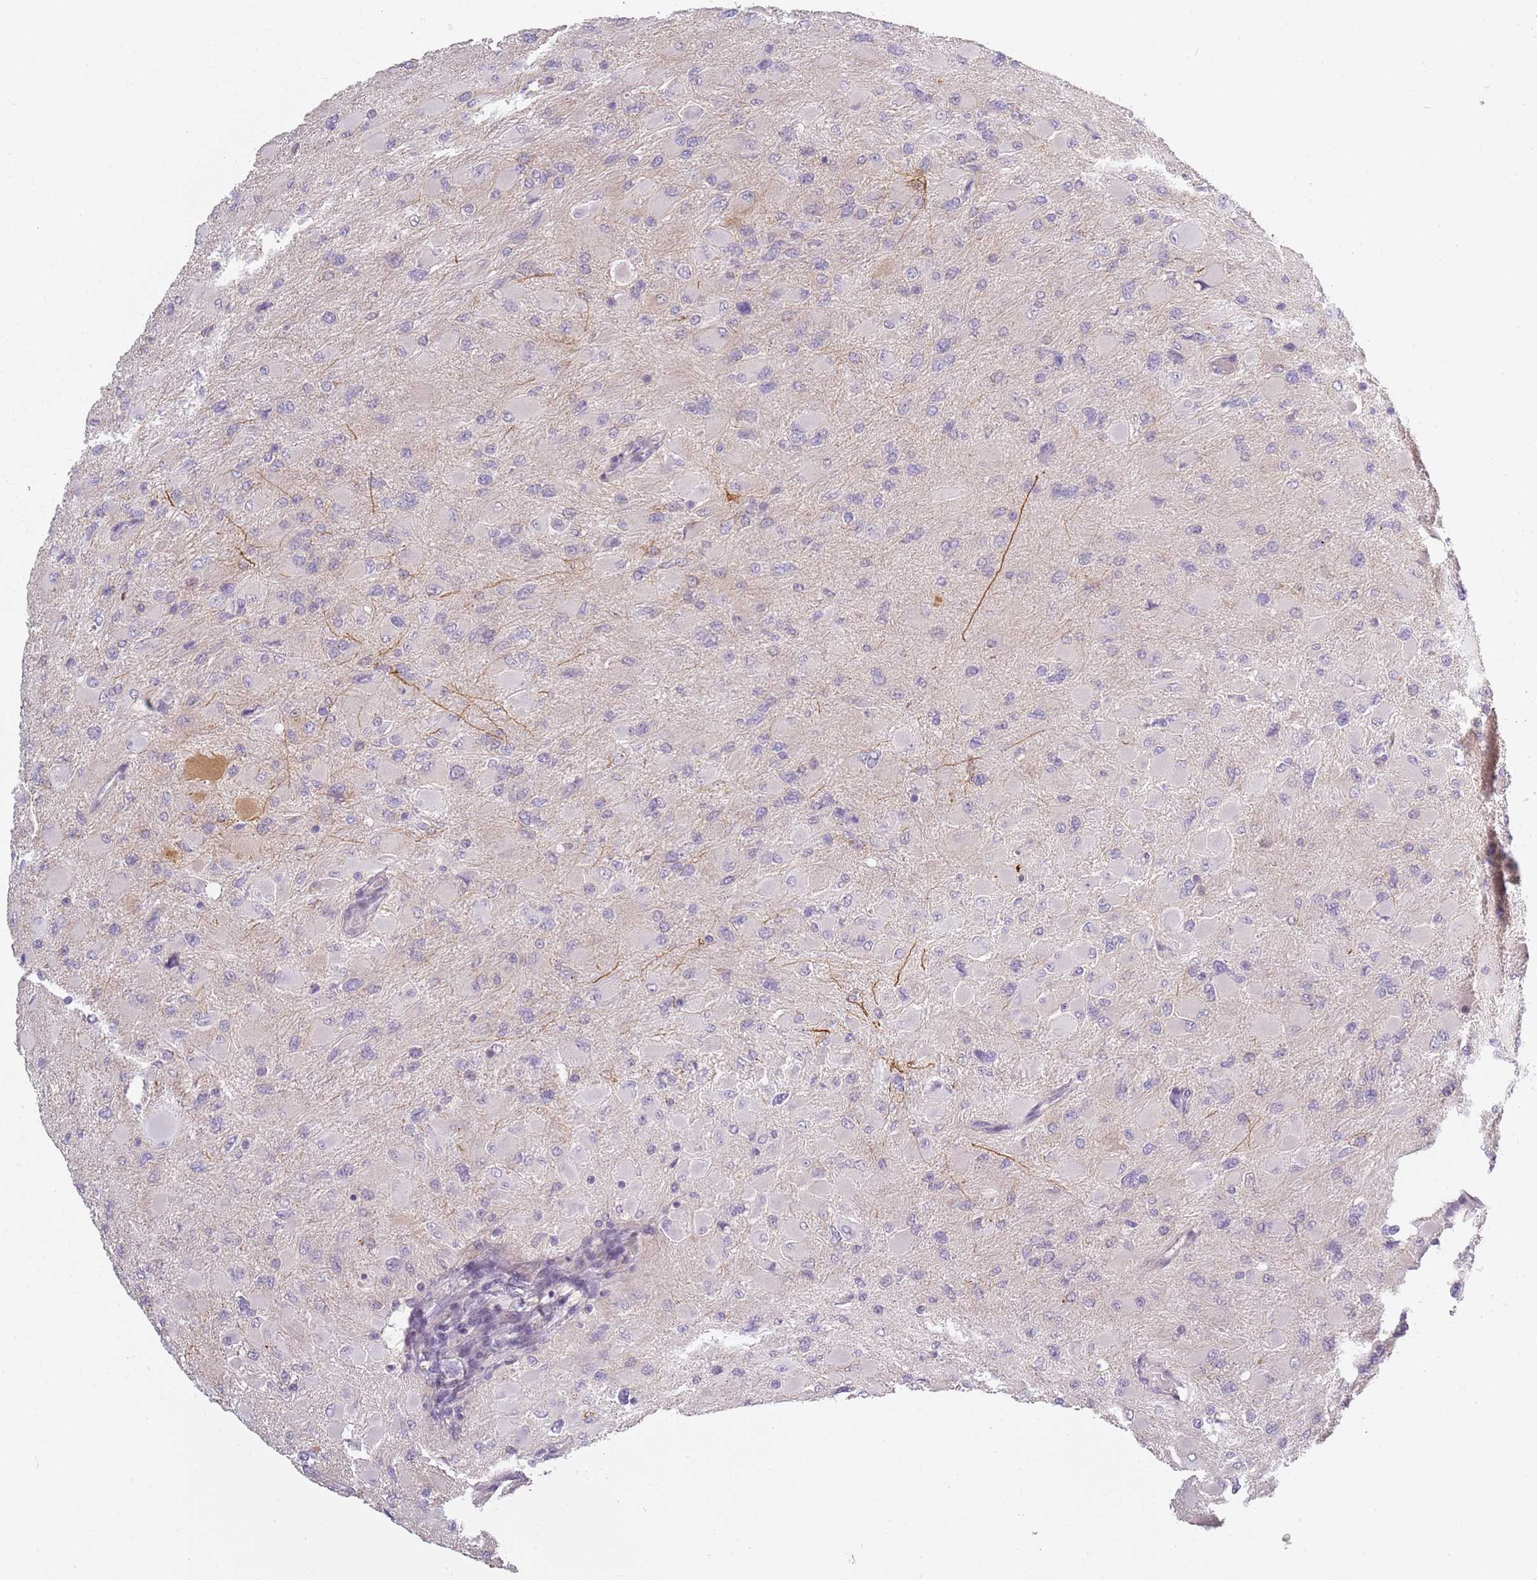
{"staining": {"intensity": "negative", "quantity": "none", "location": "none"}, "tissue": "glioma", "cell_type": "Tumor cells", "image_type": "cancer", "snomed": [{"axis": "morphology", "description": "Glioma, malignant, High grade"}, {"axis": "topography", "description": "Cerebral cortex"}], "caption": "Tumor cells are negative for brown protein staining in malignant glioma (high-grade).", "gene": "CC2D2B", "patient": {"sex": "female", "age": 36}}